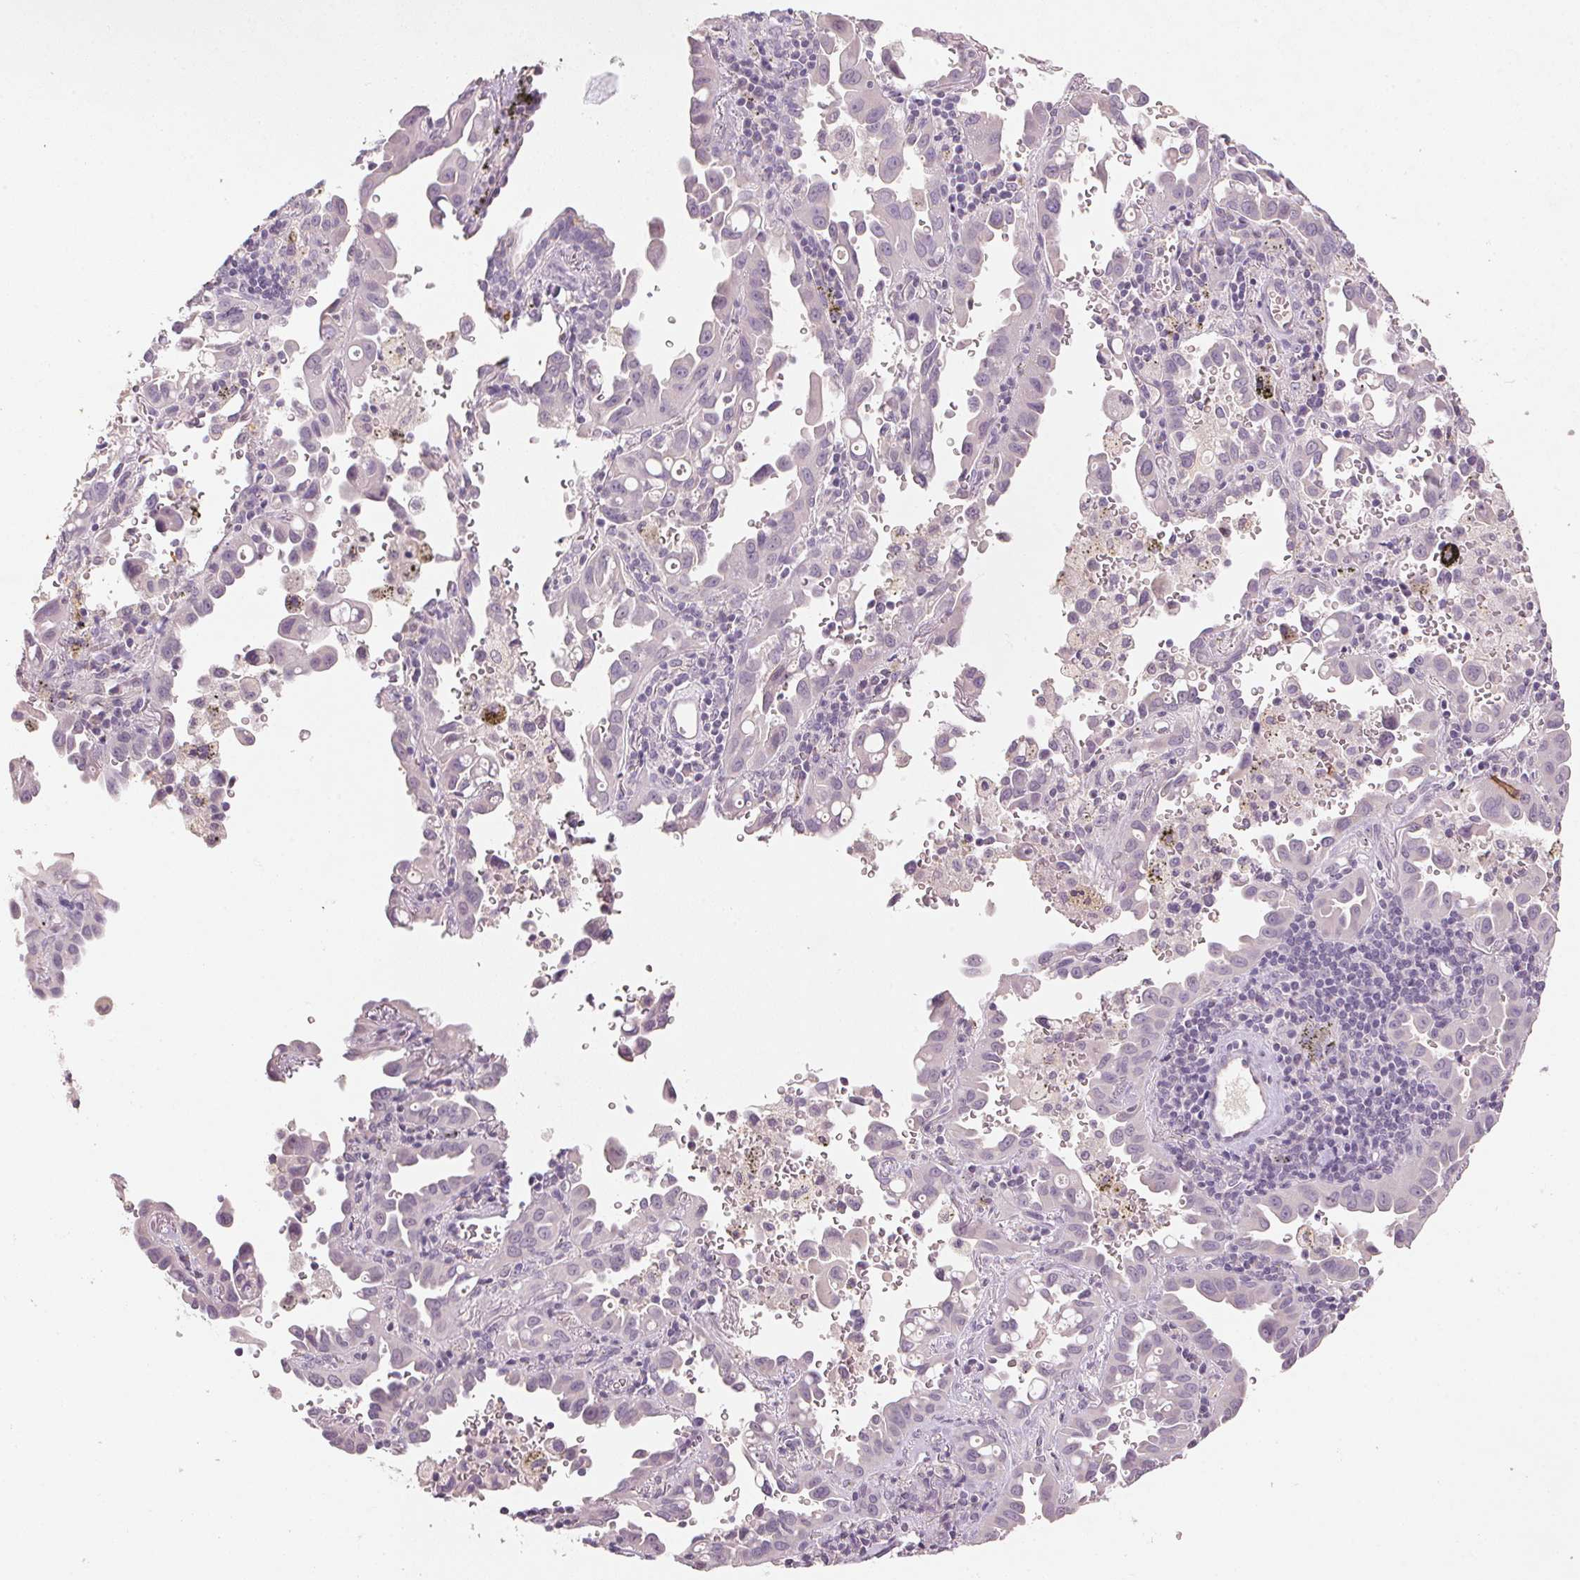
{"staining": {"intensity": "negative", "quantity": "none", "location": "none"}, "tissue": "lung cancer", "cell_type": "Tumor cells", "image_type": "cancer", "snomed": [{"axis": "morphology", "description": "Adenocarcinoma, NOS"}, {"axis": "topography", "description": "Lung"}], "caption": "Adenocarcinoma (lung) stained for a protein using immunohistochemistry (IHC) demonstrates no staining tumor cells.", "gene": "CXCL5", "patient": {"sex": "male", "age": 68}}